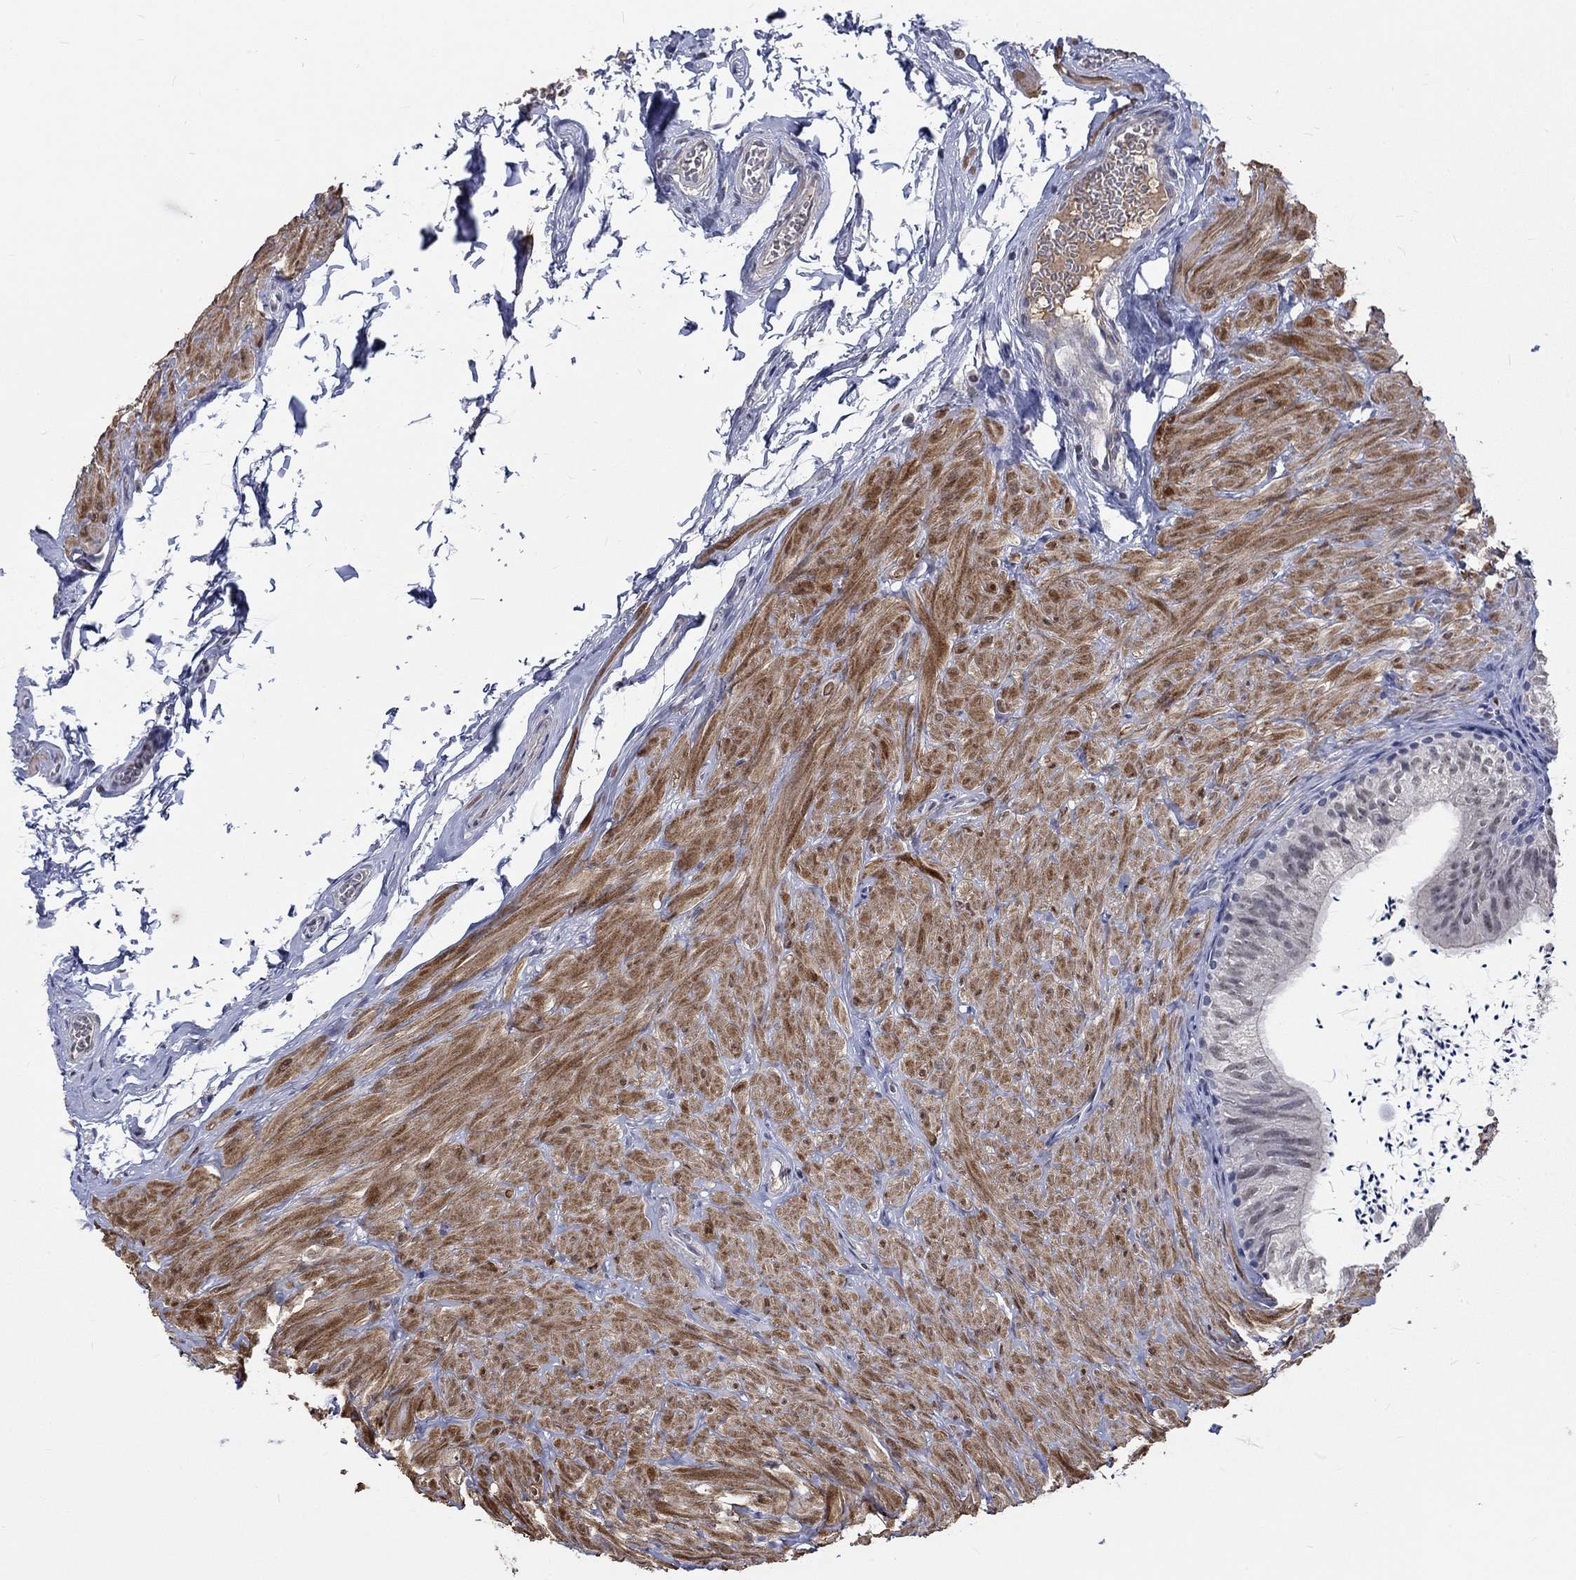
{"staining": {"intensity": "negative", "quantity": "none", "location": "none"}, "tissue": "epididymis", "cell_type": "Glandular cells", "image_type": "normal", "snomed": [{"axis": "morphology", "description": "Normal tissue, NOS"}, {"axis": "topography", "description": "Epididymis"}], "caption": "Immunohistochemistry (IHC) photomicrograph of unremarkable epididymis: epididymis stained with DAB demonstrates no significant protein positivity in glandular cells.", "gene": "ZBTB18", "patient": {"sex": "male", "age": 32}}